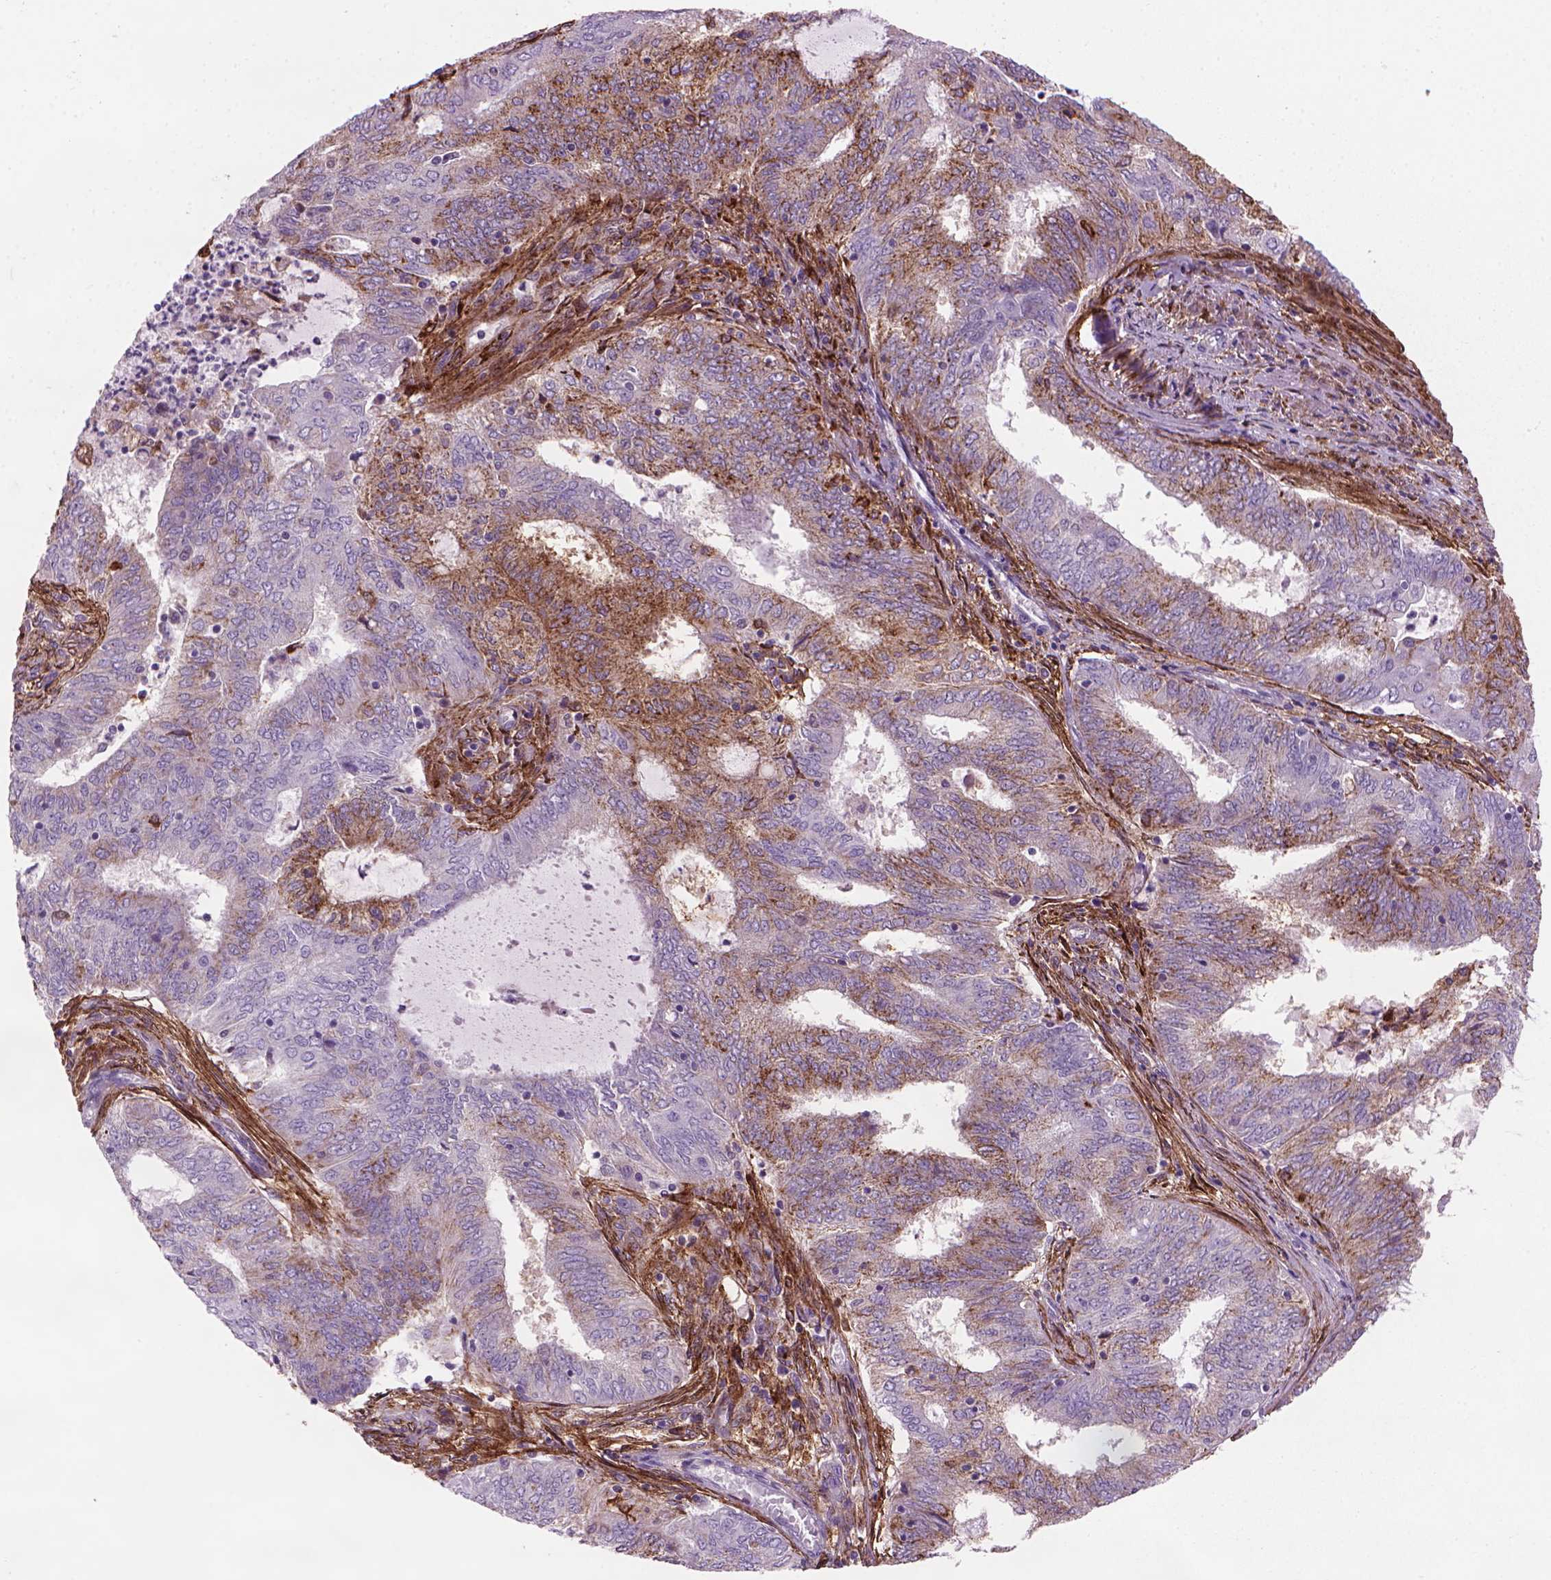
{"staining": {"intensity": "moderate", "quantity": "<25%", "location": "cytoplasmic/membranous"}, "tissue": "endometrial cancer", "cell_type": "Tumor cells", "image_type": "cancer", "snomed": [{"axis": "morphology", "description": "Adenocarcinoma, NOS"}, {"axis": "topography", "description": "Endometrium"}], "caption": "Immunohistochemical staining of endometrial cancer (adenocarcinoma) demonstrates low levels of moderate cytoplasmic/membranous staining in approximately <25% of tumor cells.", "gene": "MARCKS", "patient": {"sex": "female", "age": 62}}